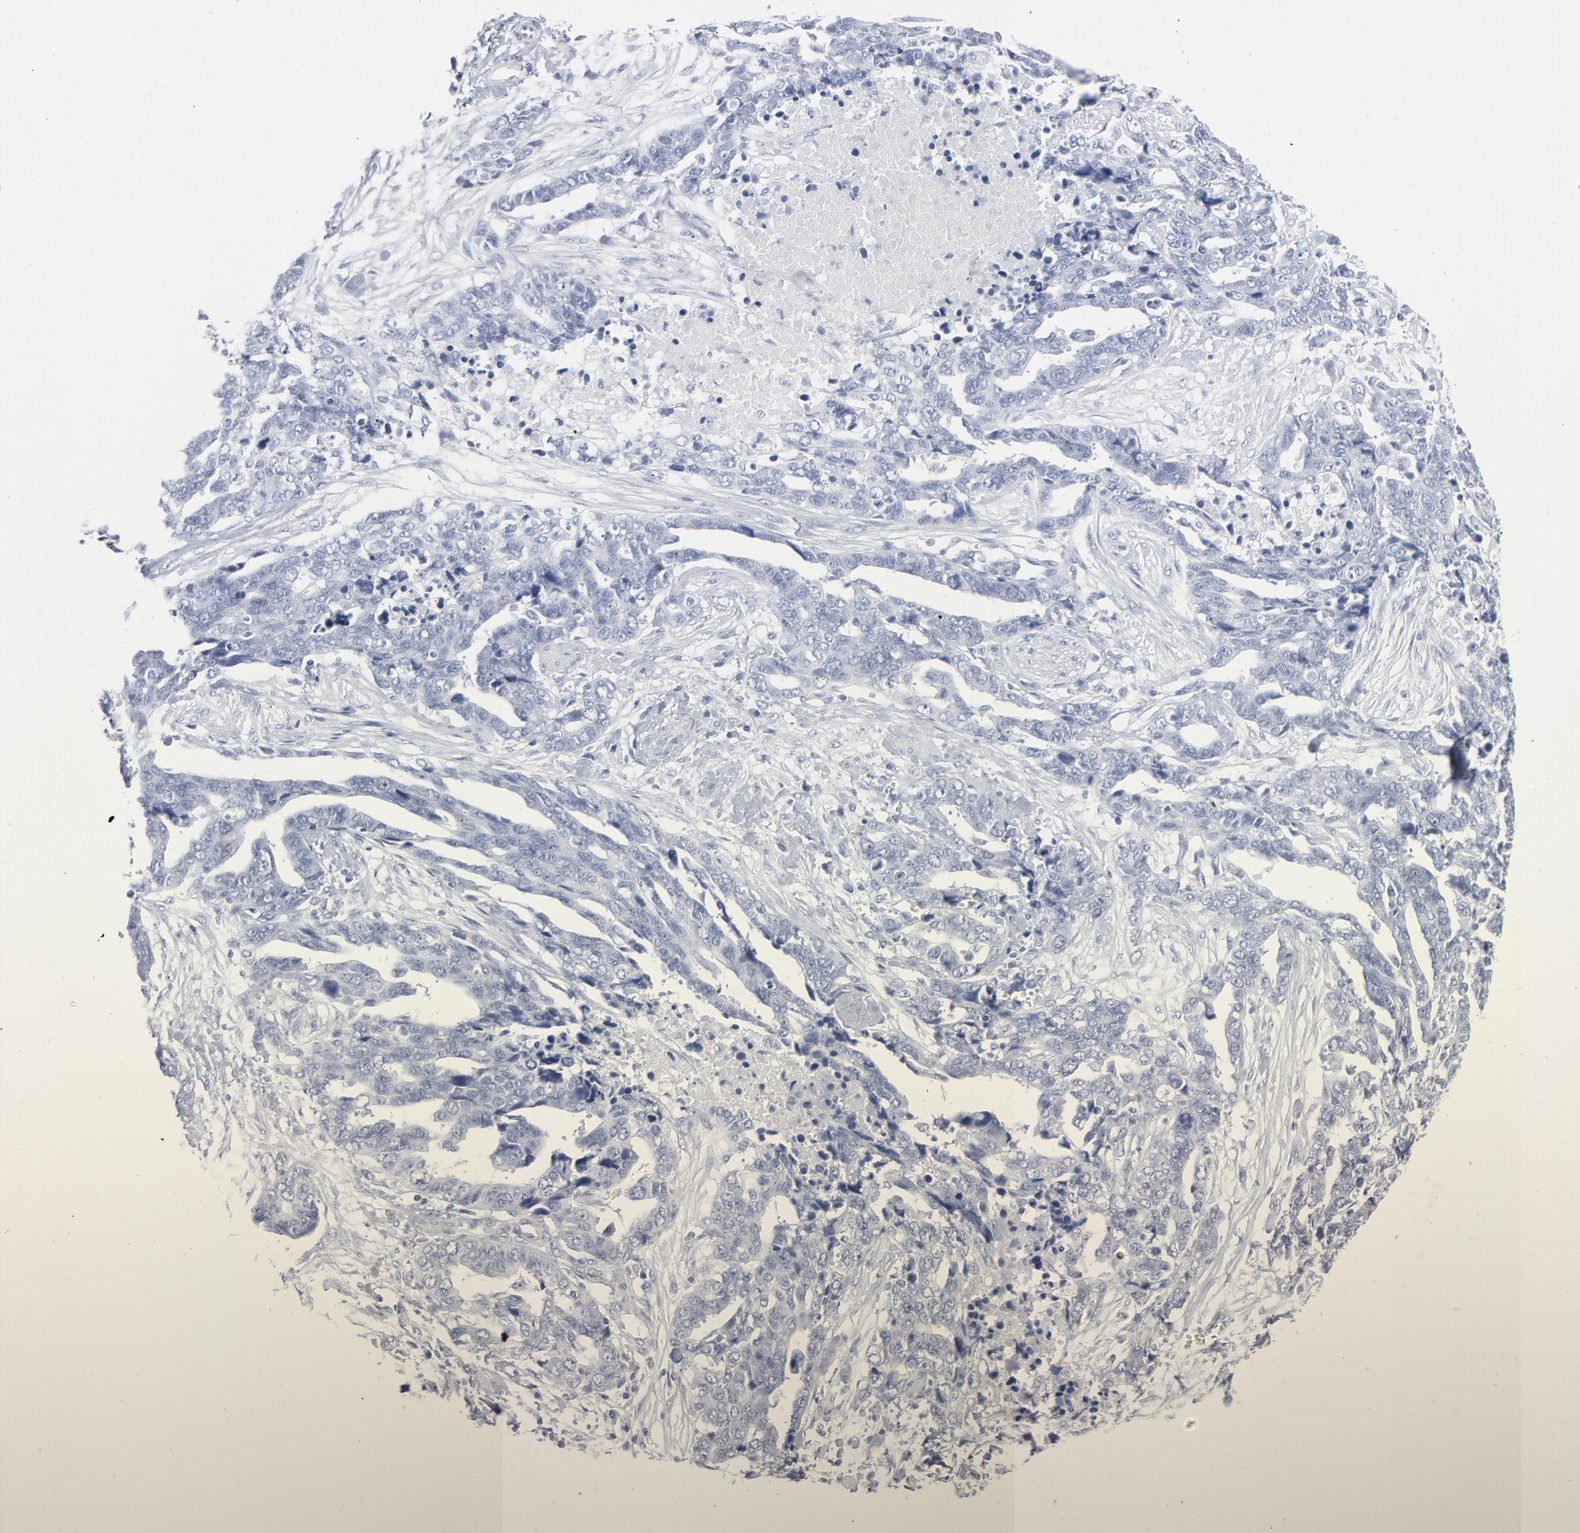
{"staining": {"intensity": "negative", "quantity": "none", "location": "none"}, "tissue": "ovarian cancer", "cell_type": "Tumor cells", "image_type": "cancer", "snomed": [{"axis": "morphology", "description": "Normal tissue, NOS"}, {"axis": "morphology", "description": "Cystadenocarcinoma, serous, NOS"}, {"axis": "topography", "description": "Fallopian tube"}, {"axis": "topography", "description": "Ovary"}], "caption": "Tumor cells show no significant protein positivity in ovarian cancer (serous cystadenocarcinoma).", "gene": "PAGE1", "patient": {"sex": "female", "age": 56}}